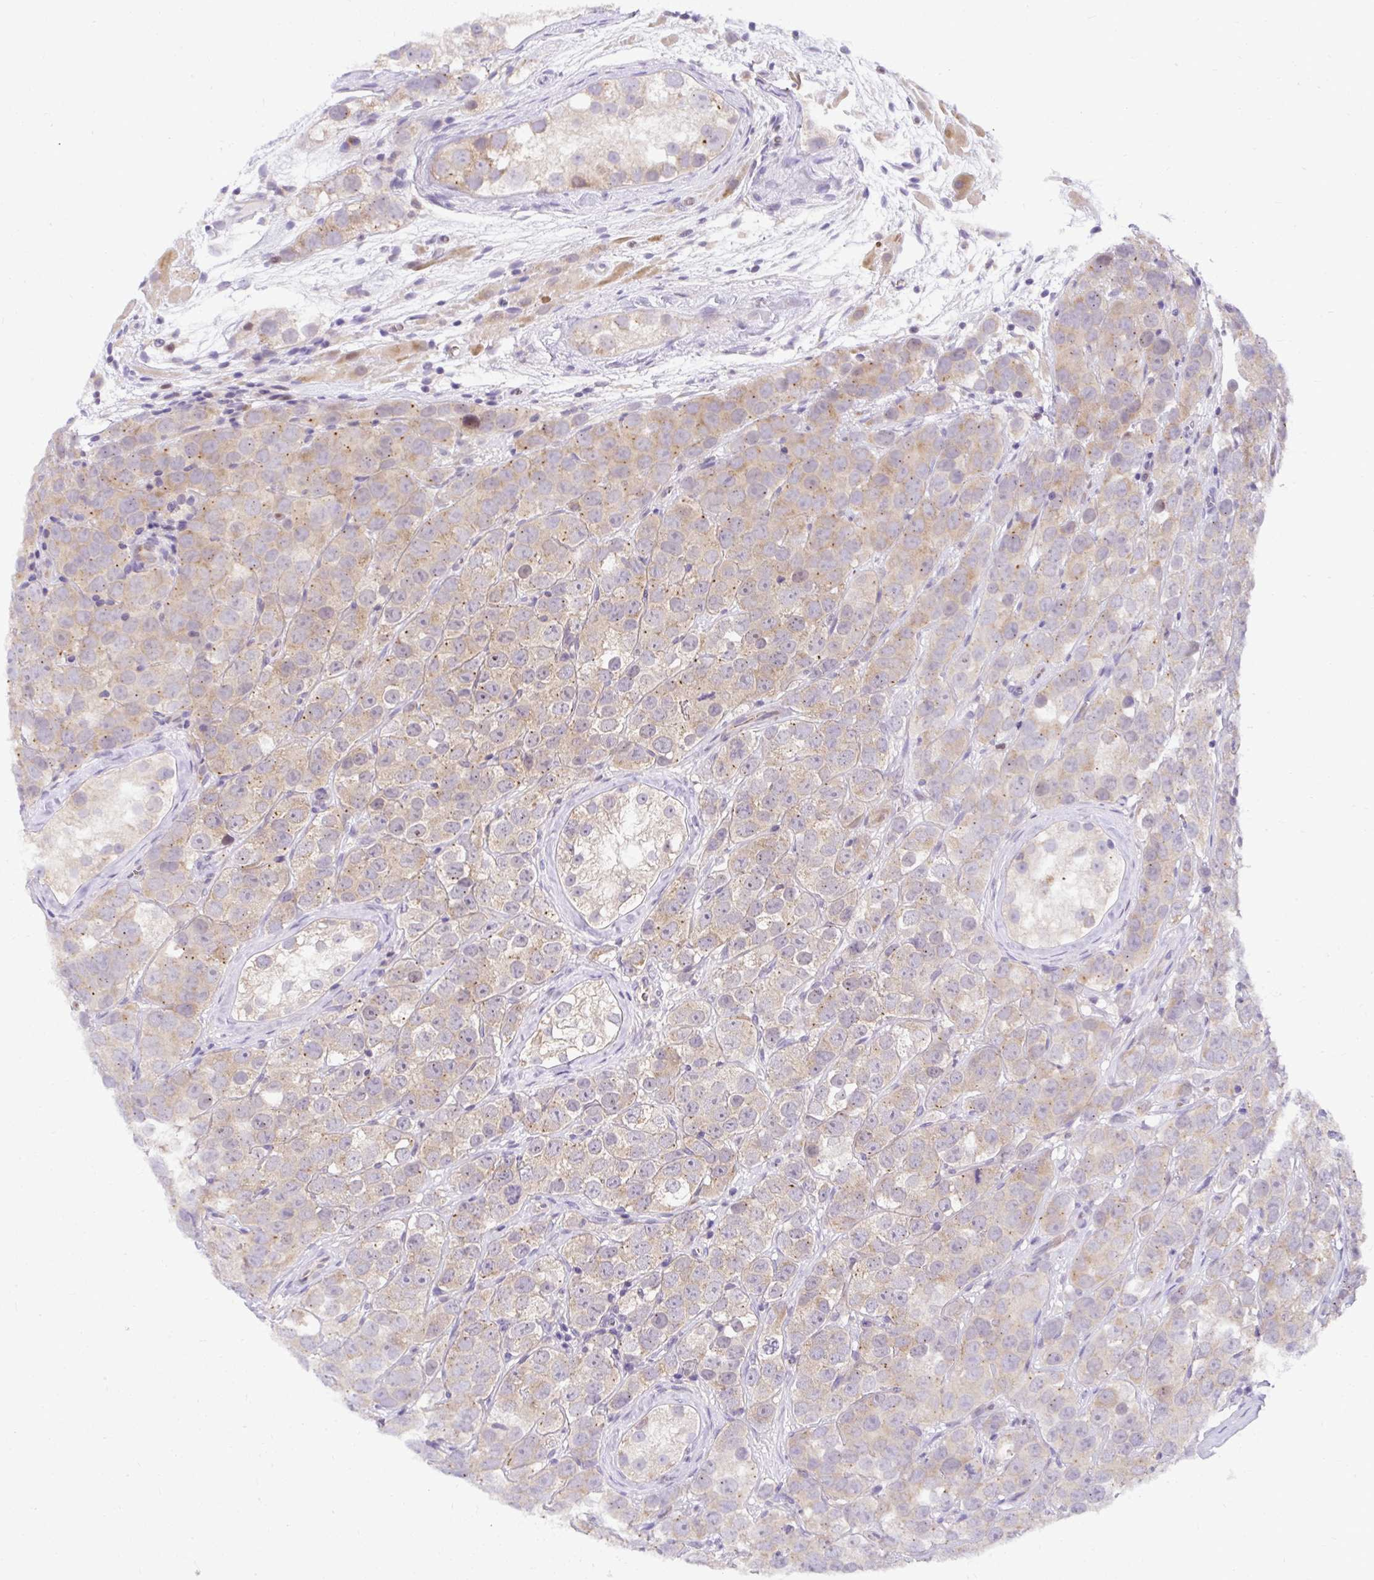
{"staining": {"intensity": "weak", "quantity": "25%-75%", "location": "cytoplasmic/membranous"}, "tissue": "testis cancer", "cell_type": "Tumor cells", "image_type": "cancer", "snomed": [{"axis": "morphology", "description": "Seminoma, NOS"}, {"axis": "topography", "description": "Testis"}], "caption": "Testis seminoma was stained to show a protein in brown. There is low levels of weak cytoplasmic/membranous expression in approximately 25%-75% of tumor cells.", "gene": "DEPDC5", "patient": {"sex": "male", "age": 28}}